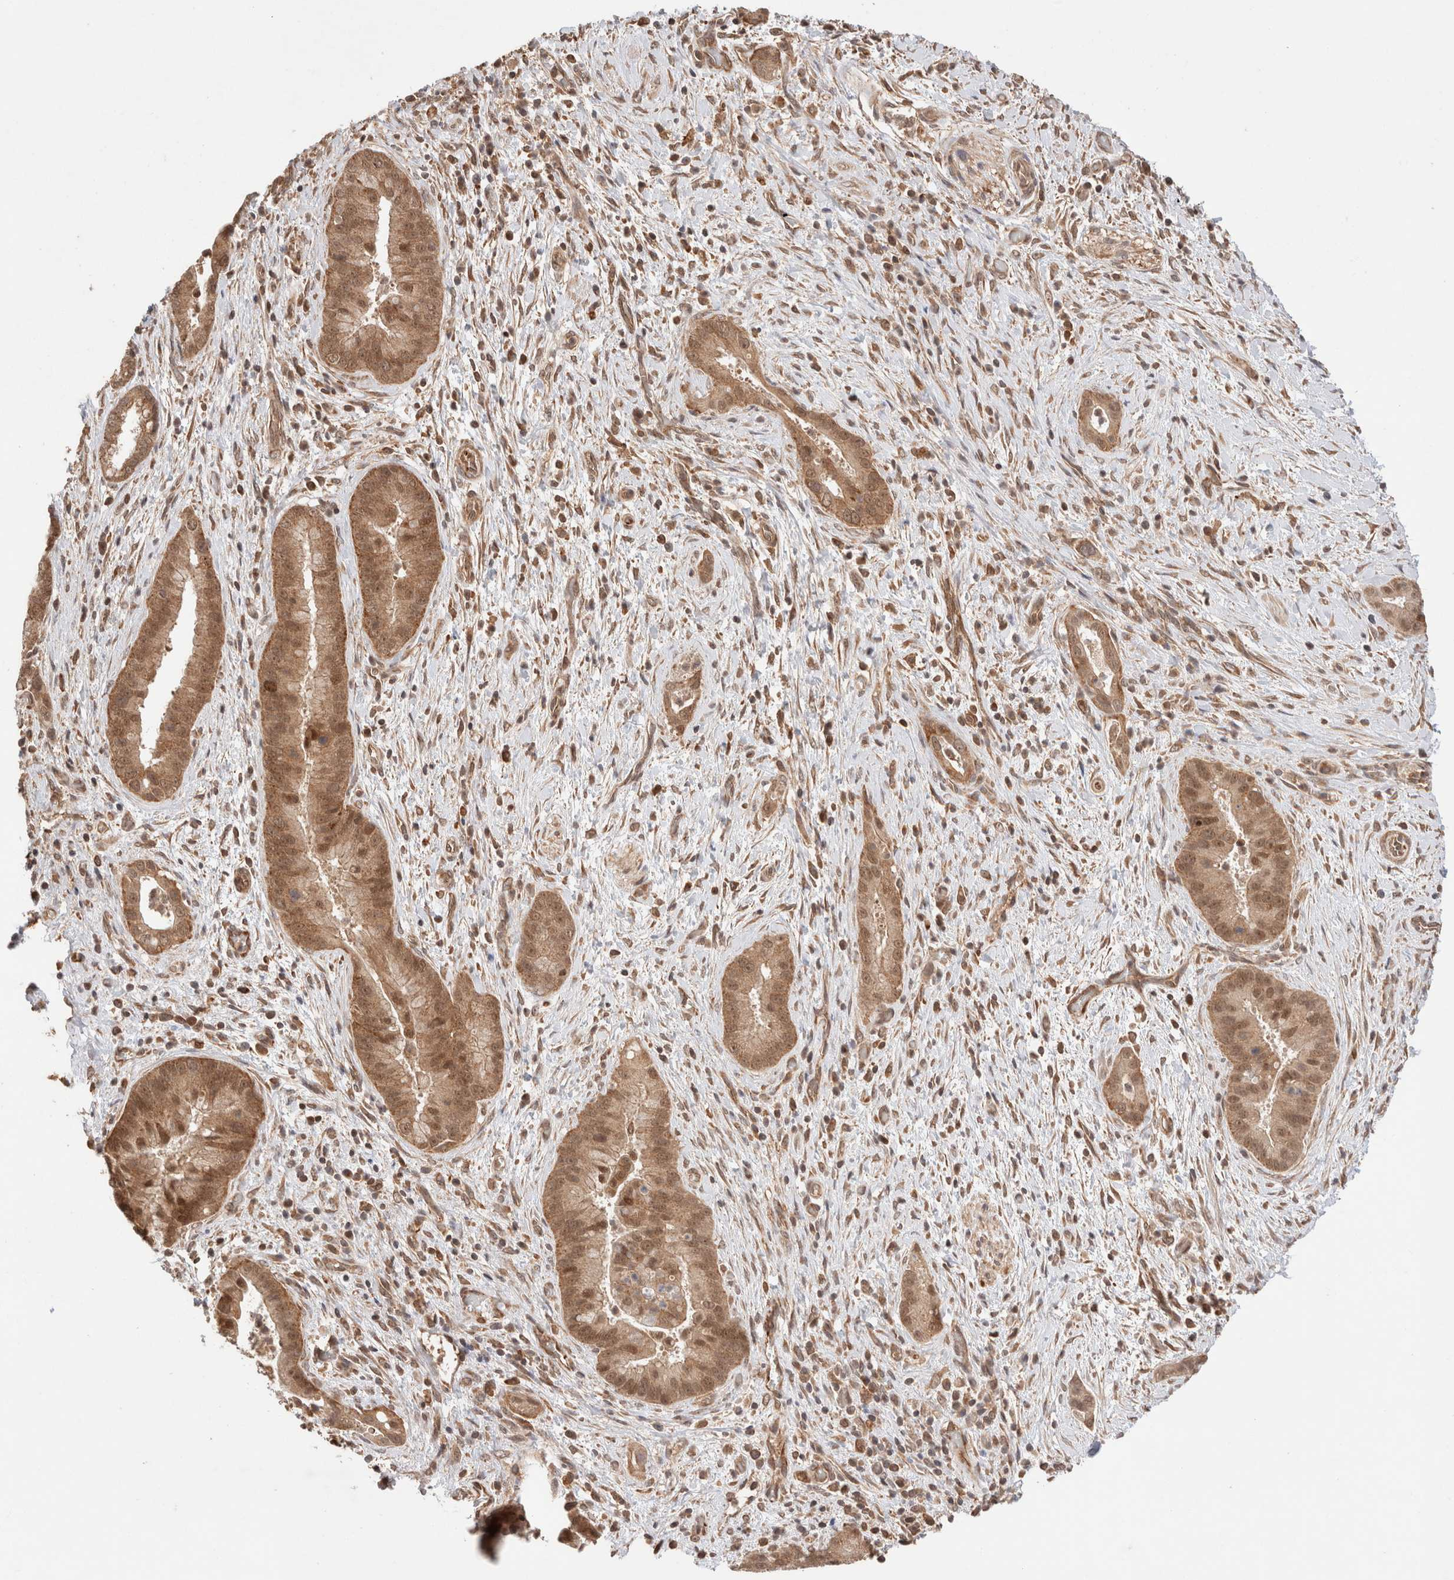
{"staining": {"intensity": "moderate", "quantity": ">75%", "location": "cytoplasmic/membranous,nuclear"}, "tissue": "liver cancer", "cell_type": "Tumor cells", "image_type": "cancer", "snomed": [{"axis": "morphology", "description": "Cholangiocarcinoma"}, {"axis": "topography", "description": "Liver"}], "caption": "Immunohistochemistry (DAB (3,3'-diaminobenzidine)) staining of human liver cholangiocarcinoma reveals moderate cytoplasmic/membranous and nuclear protein staining in about >75% of tumor cells. The protein is shown in brown color, while the nuclei are stained blue.", "gene": "SIKE1", "patient": {"sex": "female", "age": 54}}